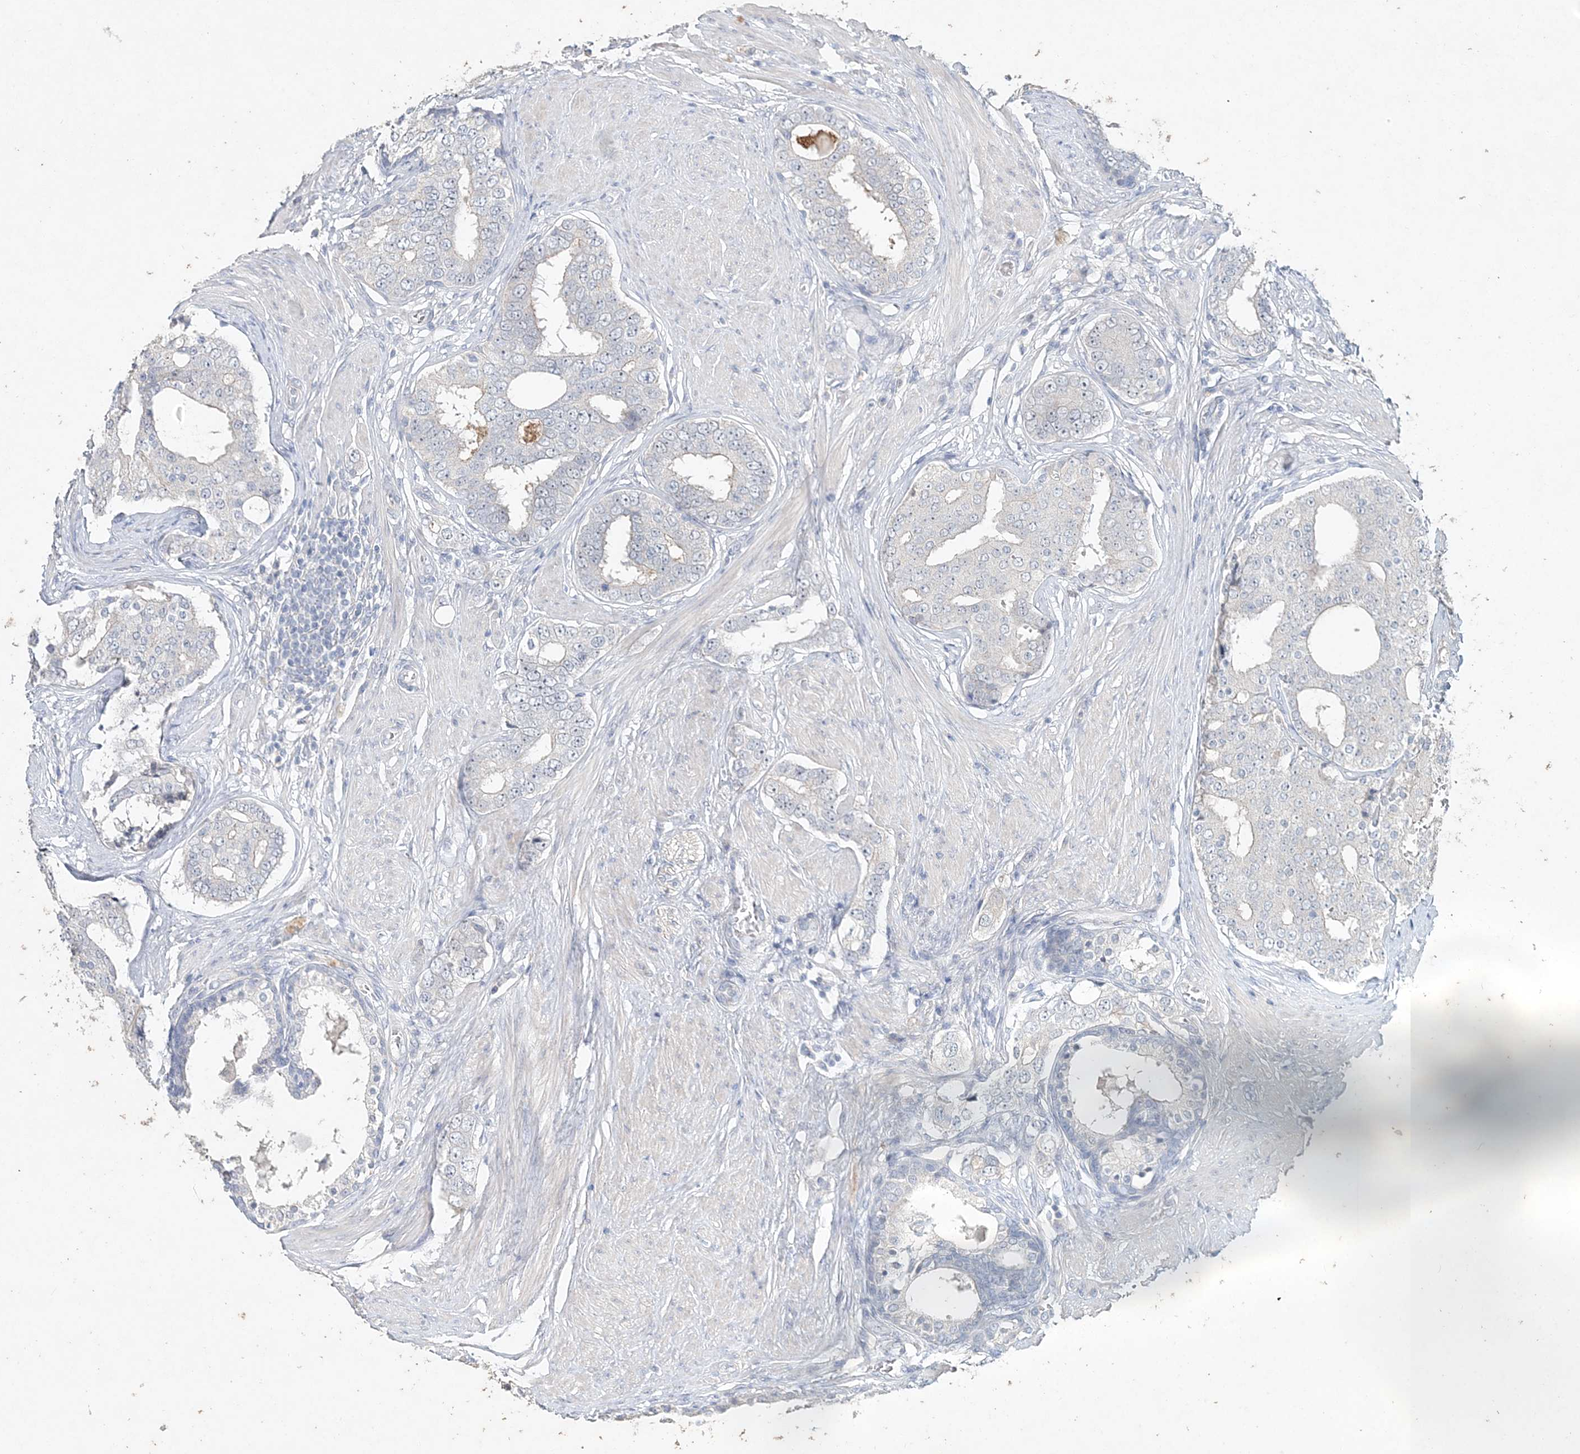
{"staining": {"intensity": "negative", "quantity": "none", "location": "none"}, "tissue": "prostate cancer", "cell_type": "Tumor cells", "image_type": "cancer", "snomed": [{"axis": "morphology", "description": "Adenocarcinoma, High grade"}, {"axis": "topography", "description": "Prostate"}], "caption": "Tumor cells are negative for protein expression in human prostate cancer. (Immunohistochemistry (ihc), brightfield microscopy, high magnification).", "gene": "DNAH5", "patient": {"sex": "male", "age": 56}}